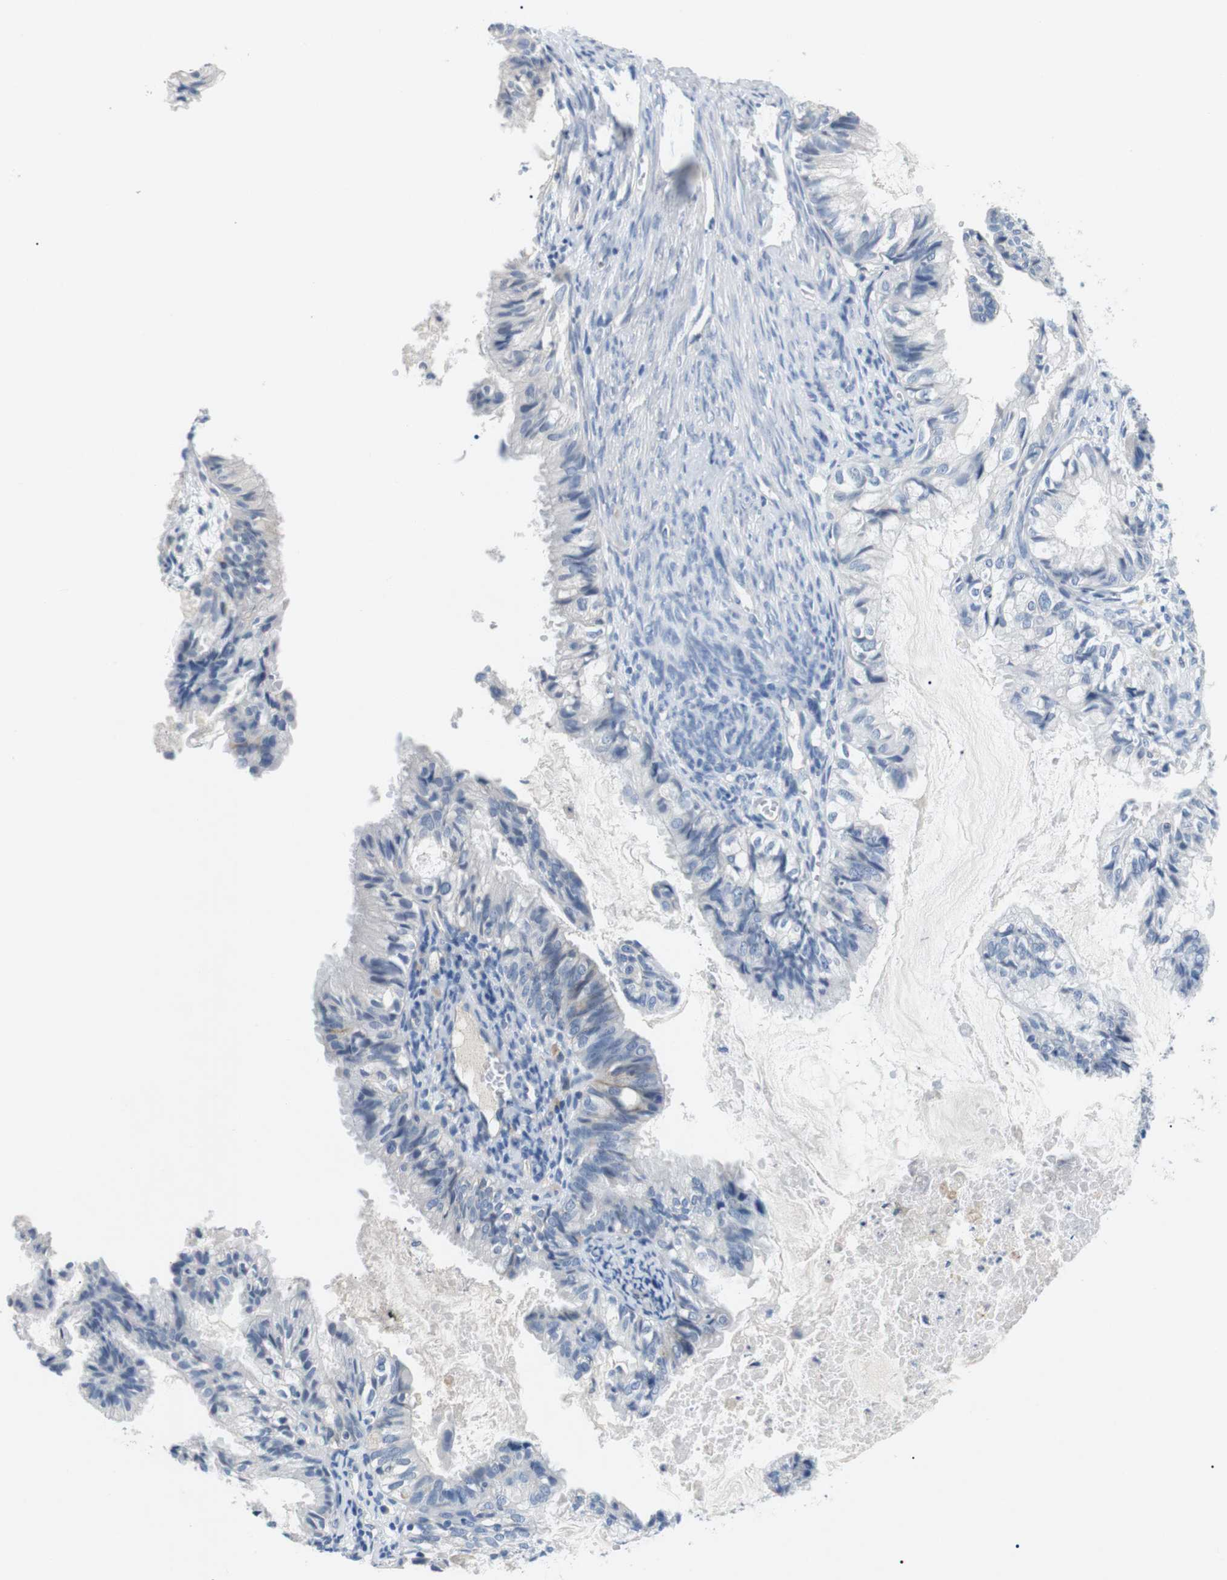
{"staining": {"intensity": "negative", "quantity": "none", "location": "none"}, "tissue": "cervical cancer", "cell_type": "Tumor cells", "image_type": "cancer", "snomed": [{"axis": "morphology", "description": "Normal tissue, NOS"}, {"axis": "morphology", "description": "Adenocarcinoma, NOS"}, {"axis": "topography", "description": "Cervix"}, {"axis": "topography", "description": "Endometrium"}], "caption": "The image demonstrates no staining of tumor cells in adenocarcinoma (cervical).", "gene": "FCGRT", "patient": {"sex": "female", "age": 86}}